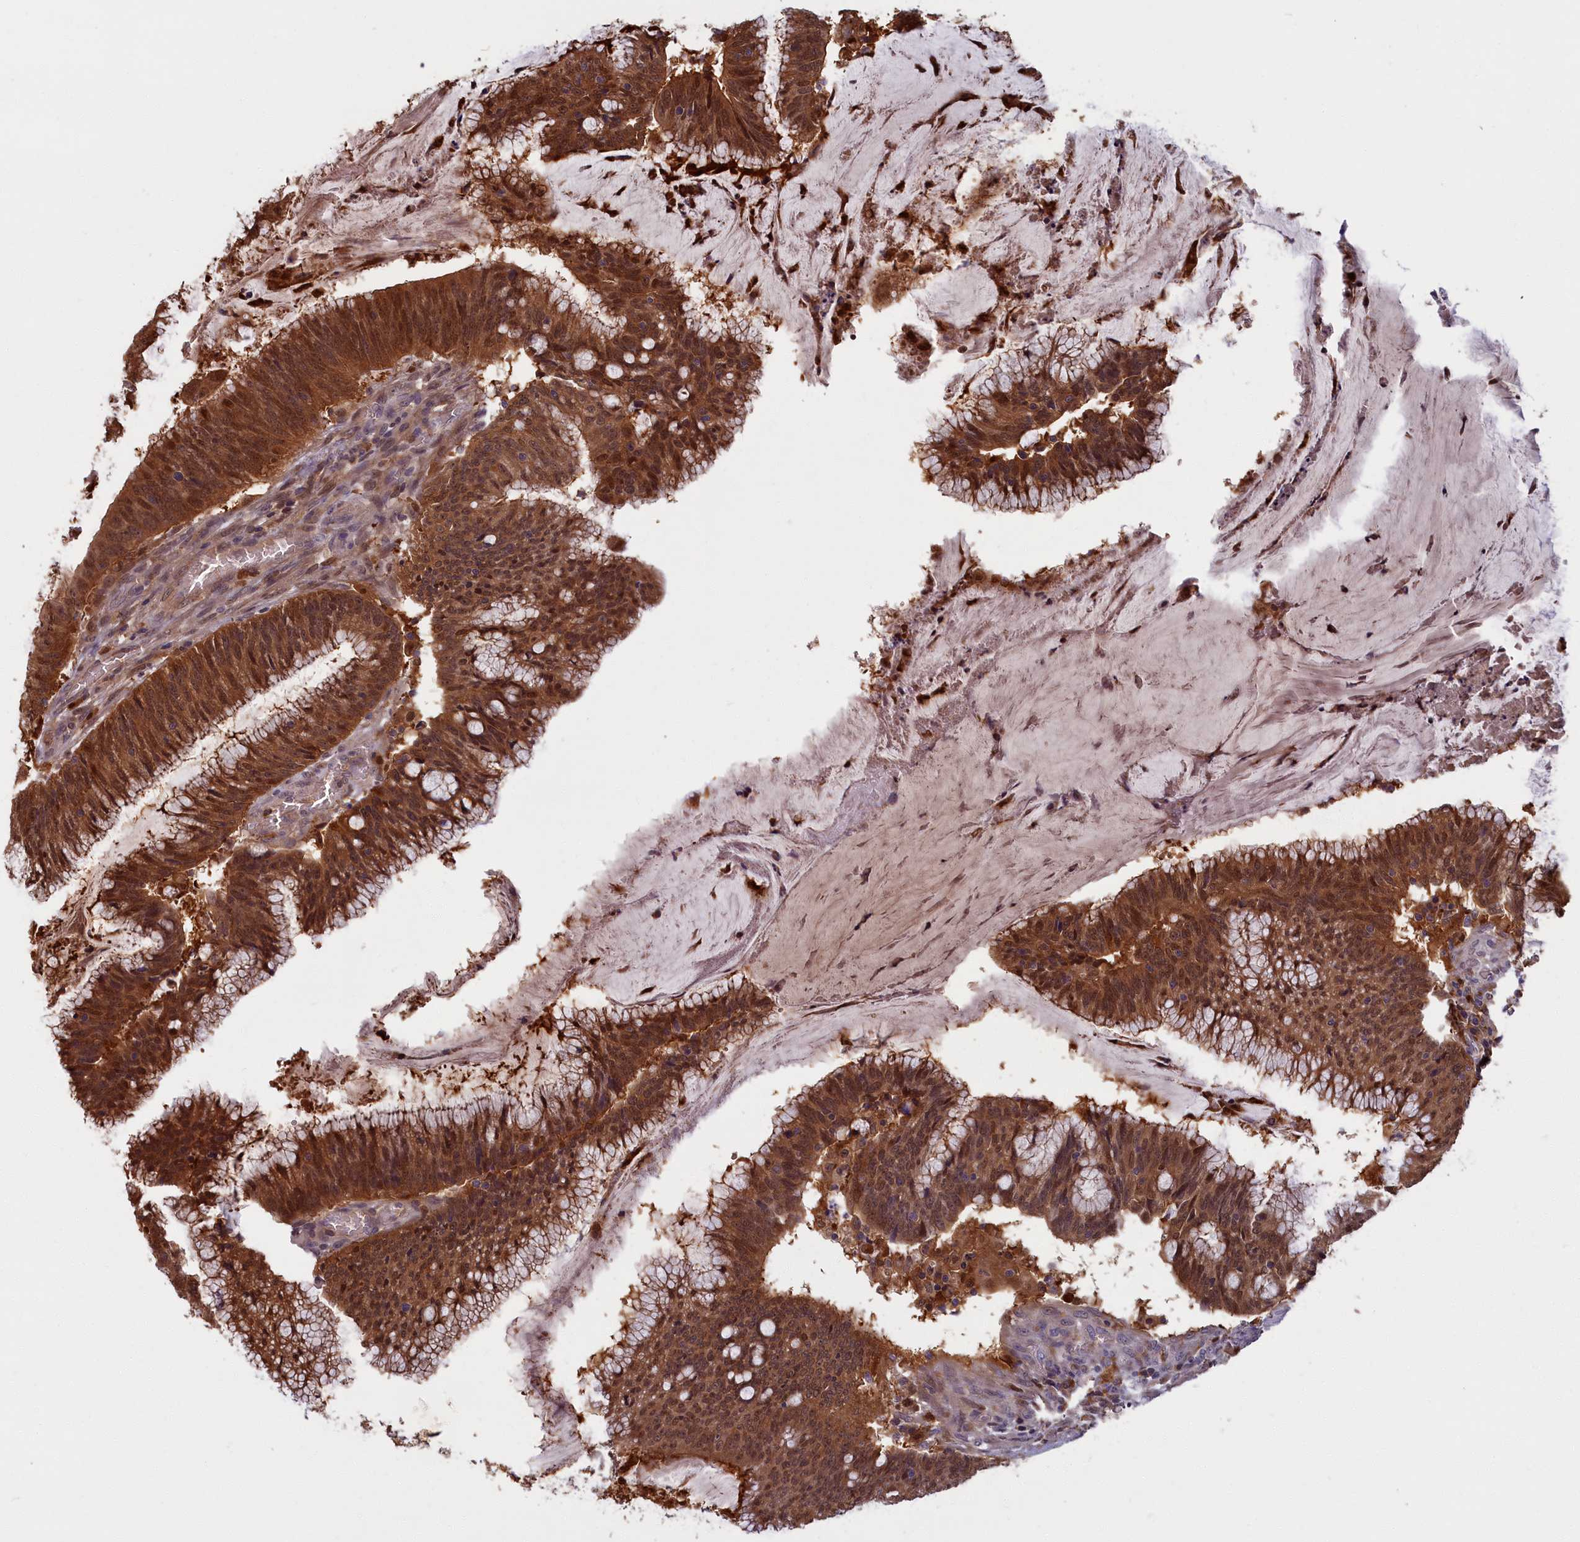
{"staining": {"intensity": "strong", "quantity": ">75%", "location": "cytoplasmic/membranous,nuclear"}, "tissue": "colorectal cancer", "cell_type": "Tumor cells", "image_type": "cancer", "snomed": [{"axis": "morphology", "description": "Adenocarcinoma, NOS"}, {"axis": "topography", "description": "Rectum"}], "caption": "Immunohistochemical staining of human colorectal cancer displays high levels of strong cytoplasmic/membranous and nuclear protein positivity in approximately >75% of tumor cells.", "gene": "BLVRB", "patient": {"sex": "female", "age": 77}}